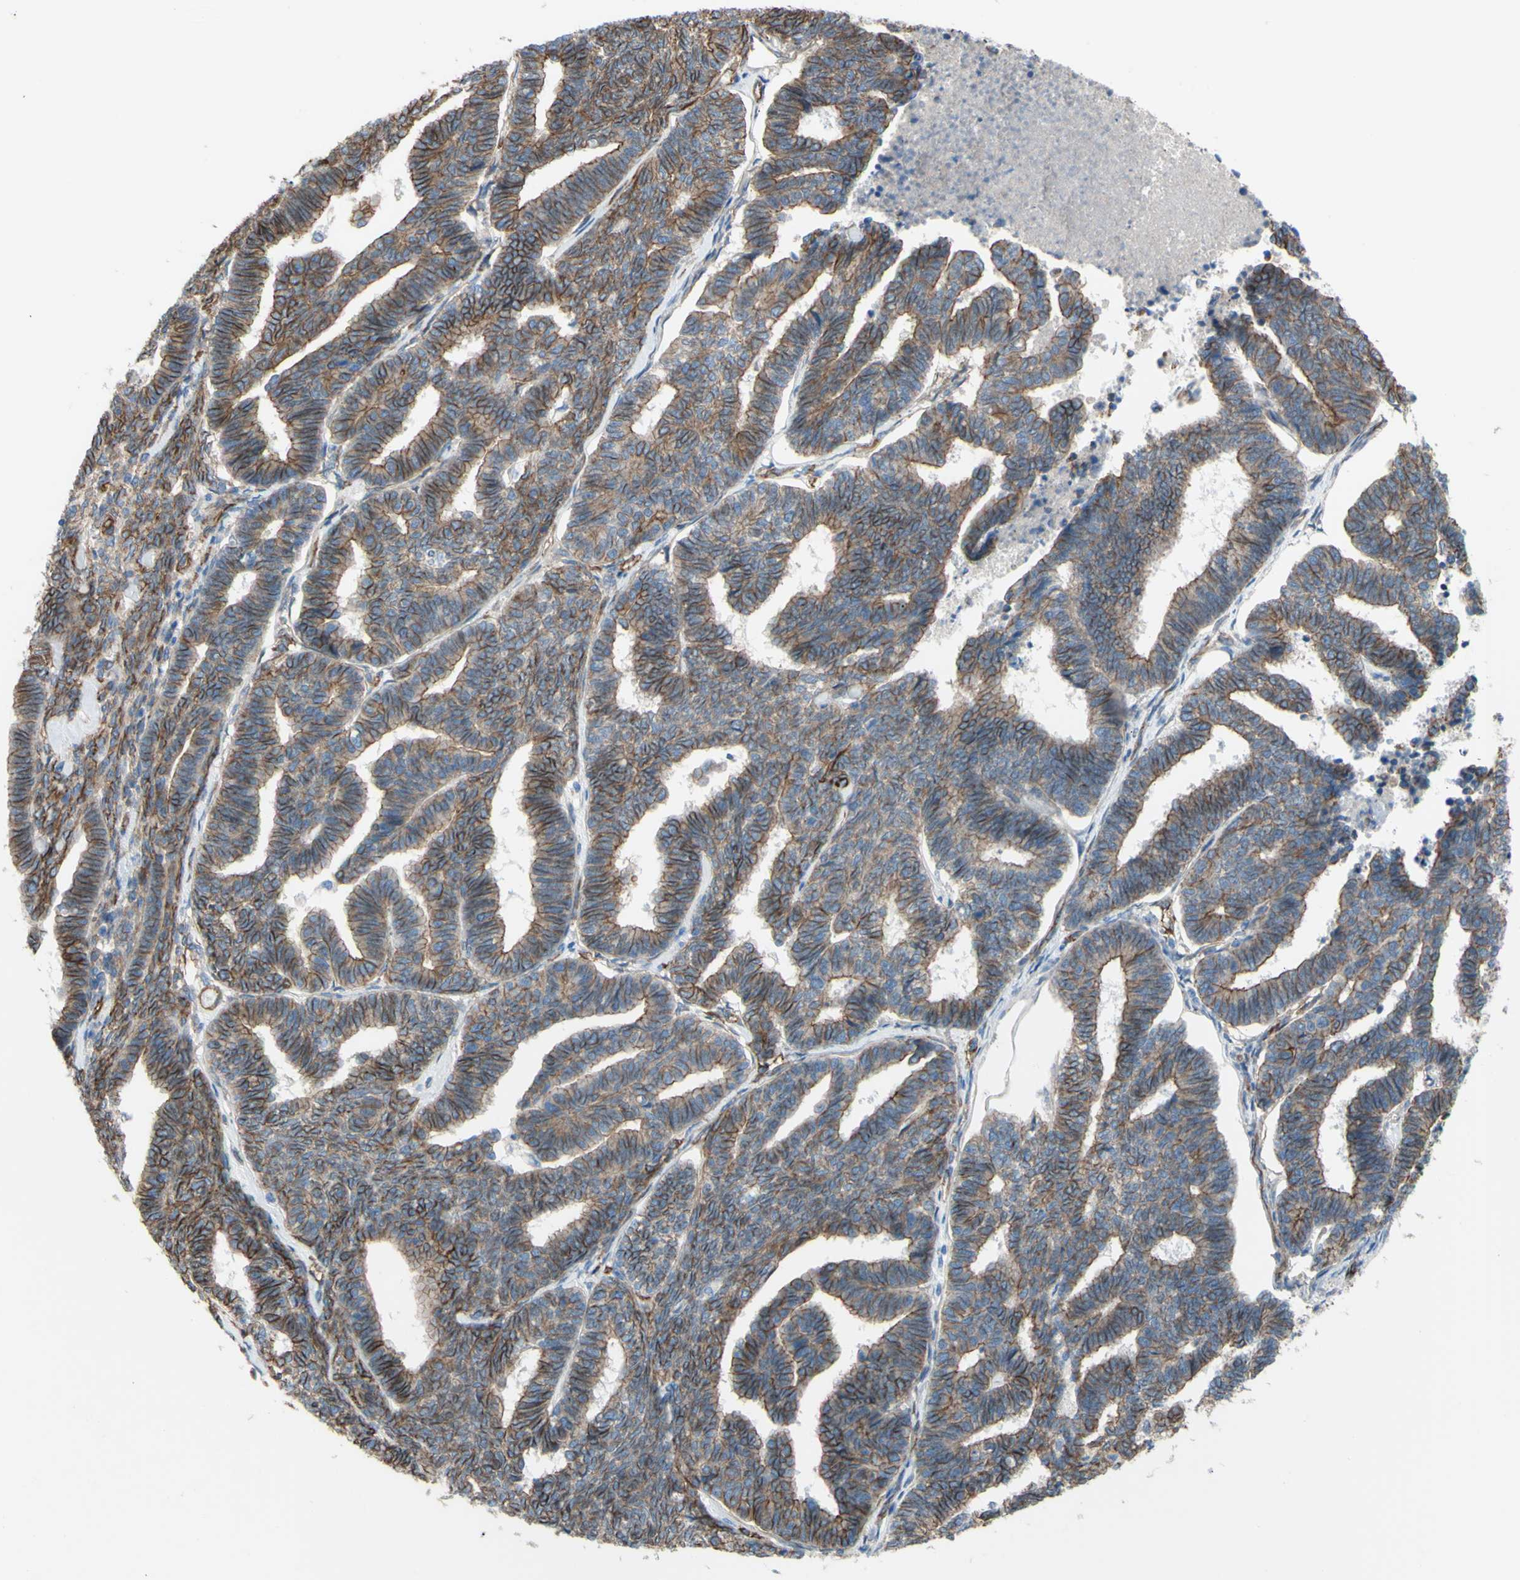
{"staining": {"intensity": "moderate", "quantity": ">75%", "location": "cytoplasmic/membranous"}, "tissue": "endometrial cancer", "cell_type": "Tumor cells", "image_type": "cancer", "snomed": [{"axis": "morphology", "description": "Adenocarcinoma, NOS"}, {"axis": "topography", "description": "Endometrium"}], "caption": "Approximately >75% of tumor cells in endometrial cancer display moderate cytoplasmic/membranous protein expression as visualized by brown immunohistochemical staining.", "gene": "TPBG", "patient": {"sex": "female", "age": 70}}